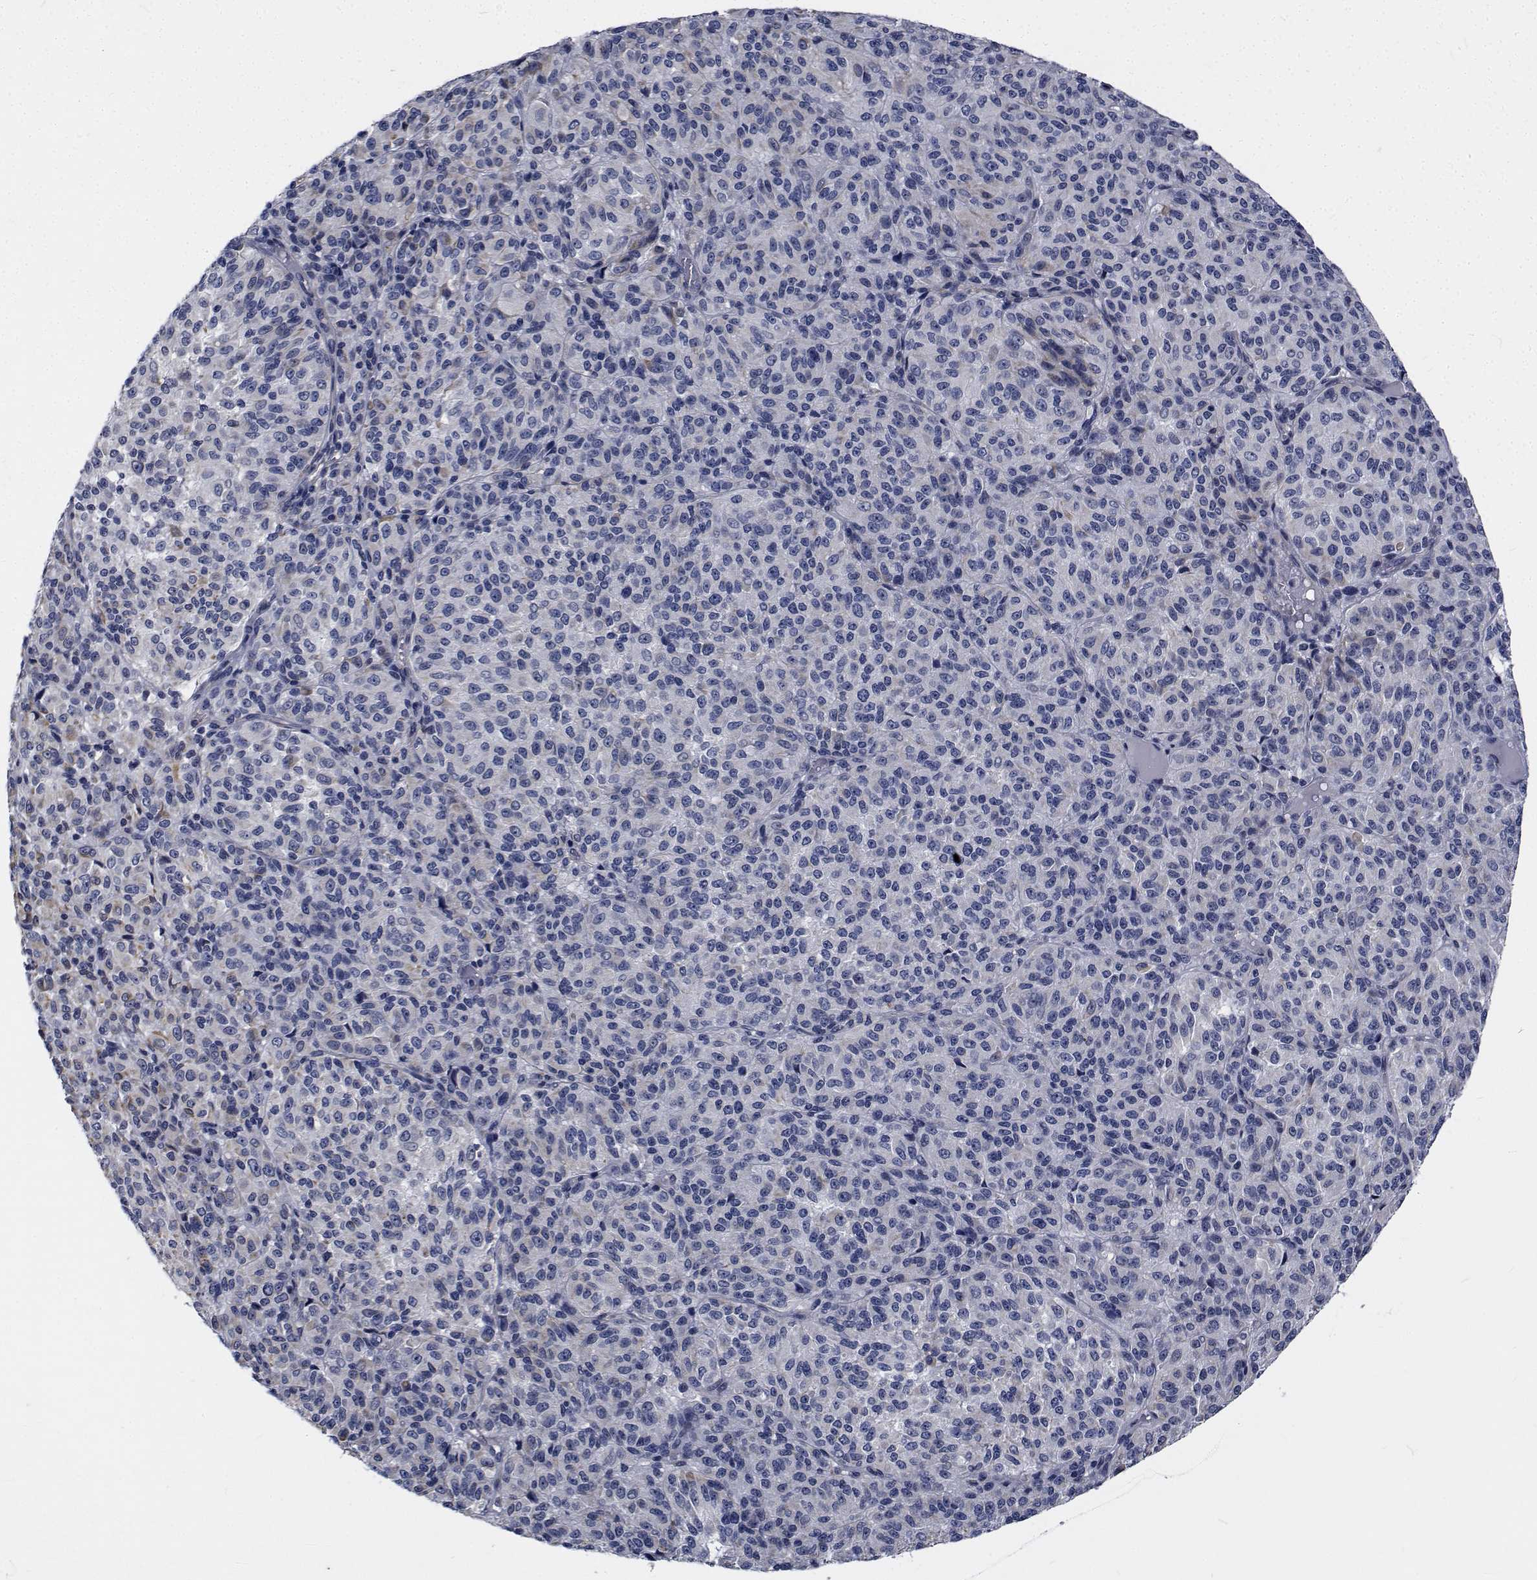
{"staining": {"intensity": "negative", "quantity": "none", "location": "none"}, "tissue": "melanoma", "cell_type": "Tumor cells", "image_type": "cancer", "snomed": [{"axis": "morphology", "description": "Malignant melanoma, Metastatic site"}, {"axis": "topography", "description": "Brain"}], "caption": "The histopathology image reveals no significant positivity in tumor cells of malignant melanoma (metastatic site).", "gene": "TTBK1", "patient": {"sex": "female", "age": 56}}